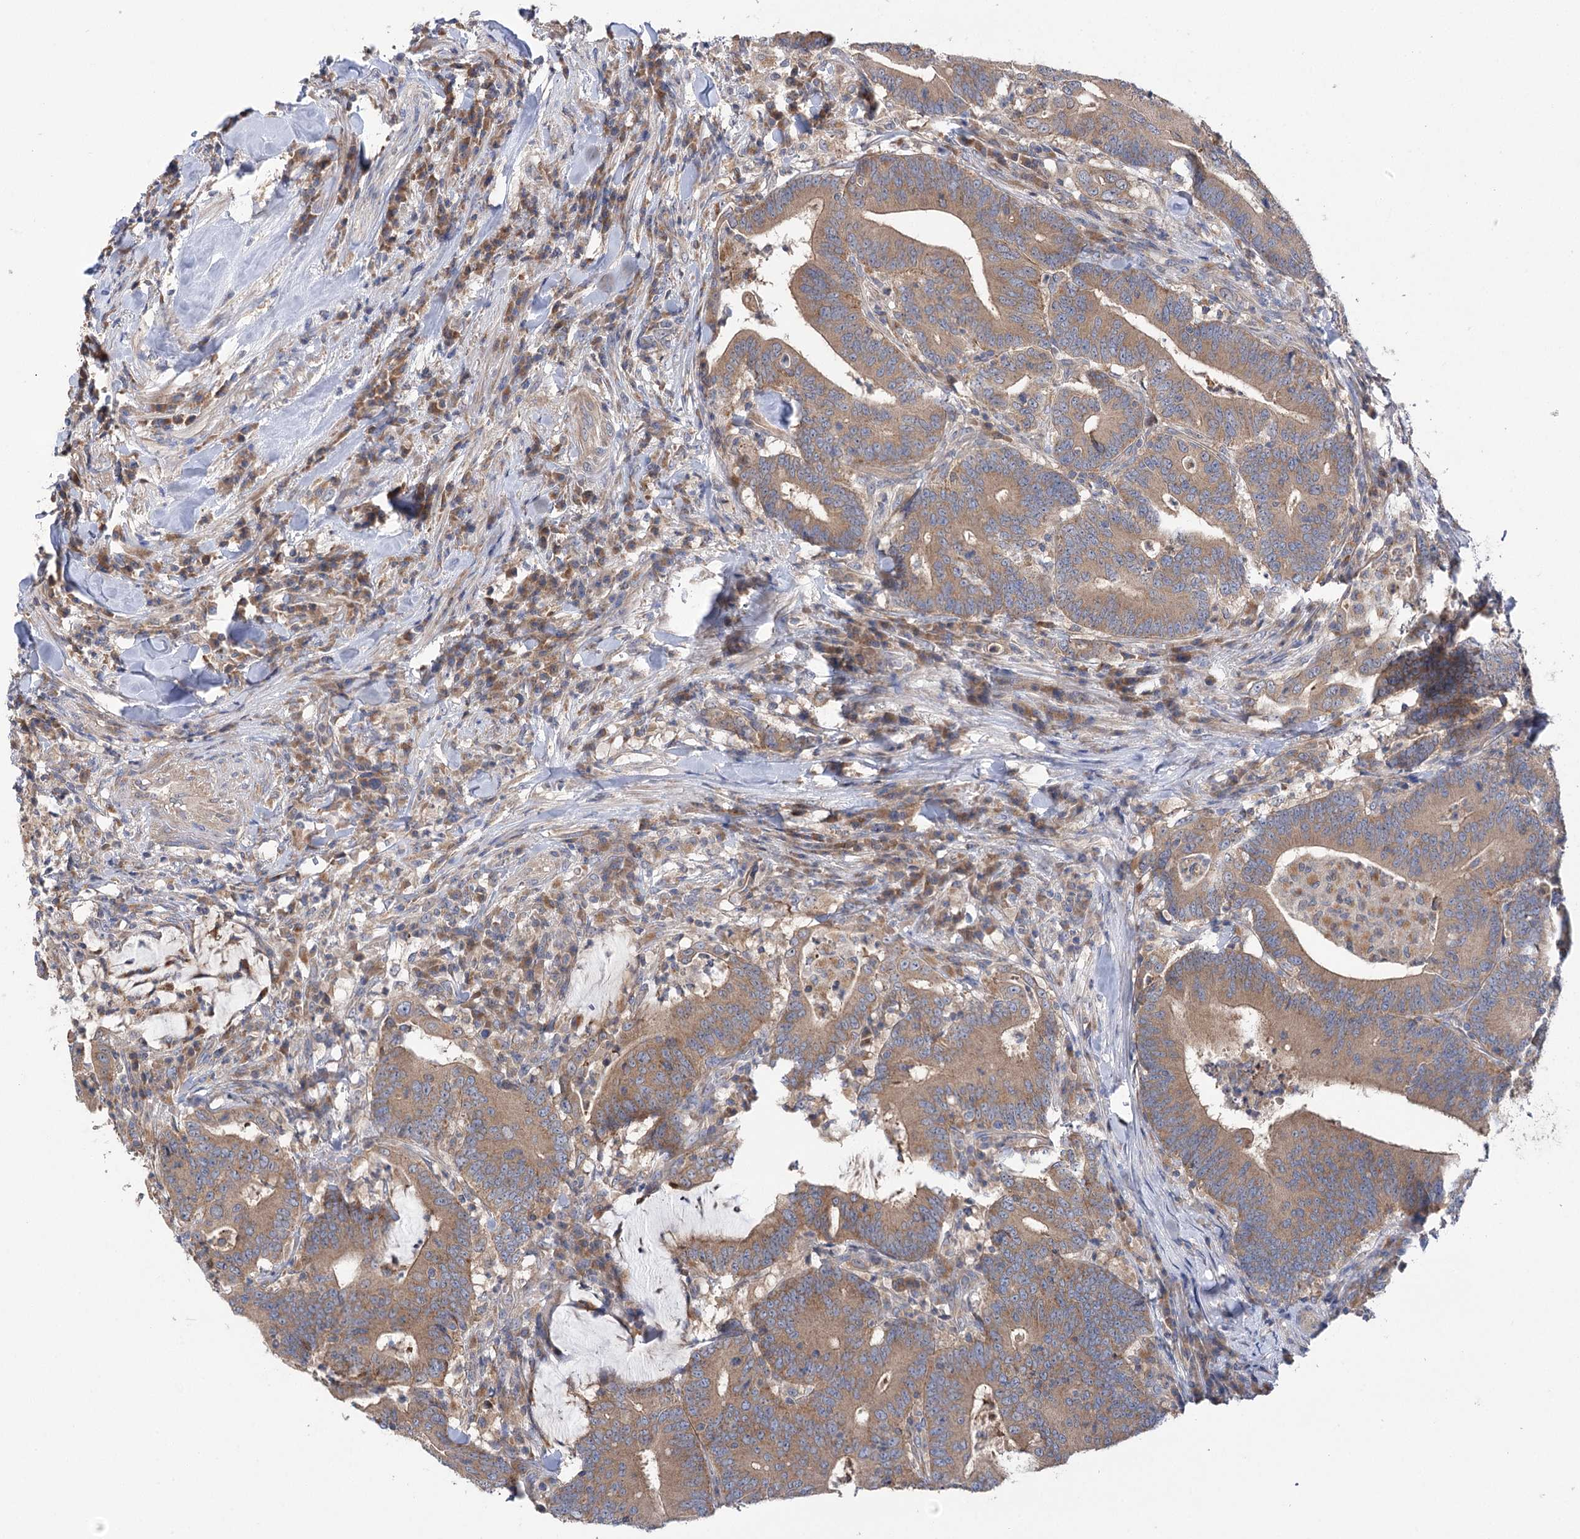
{"staining": {"intensity": "moderate", "quantity": ">75%", "location": "cytoplasmic/membranous"}, "tissue": "colorectal cancer", "cell_type": "Tumor cells", "image_type": "cancer", "snomed": [{"axis": "morphology", "description": "Adenocarcinoma, NOS"}, {"axis": "topography", "description": "Colon"}], "caption": "High-power microscopy captured an immunohistochemistry histopathology image of adenocarcinoma (colorectal), revealing moderate cytoplasmic/membranous staining in approximately >75% of tumor cells.", "gene": "VPS37B", "patient": {"sex": "female", "age": 66}}